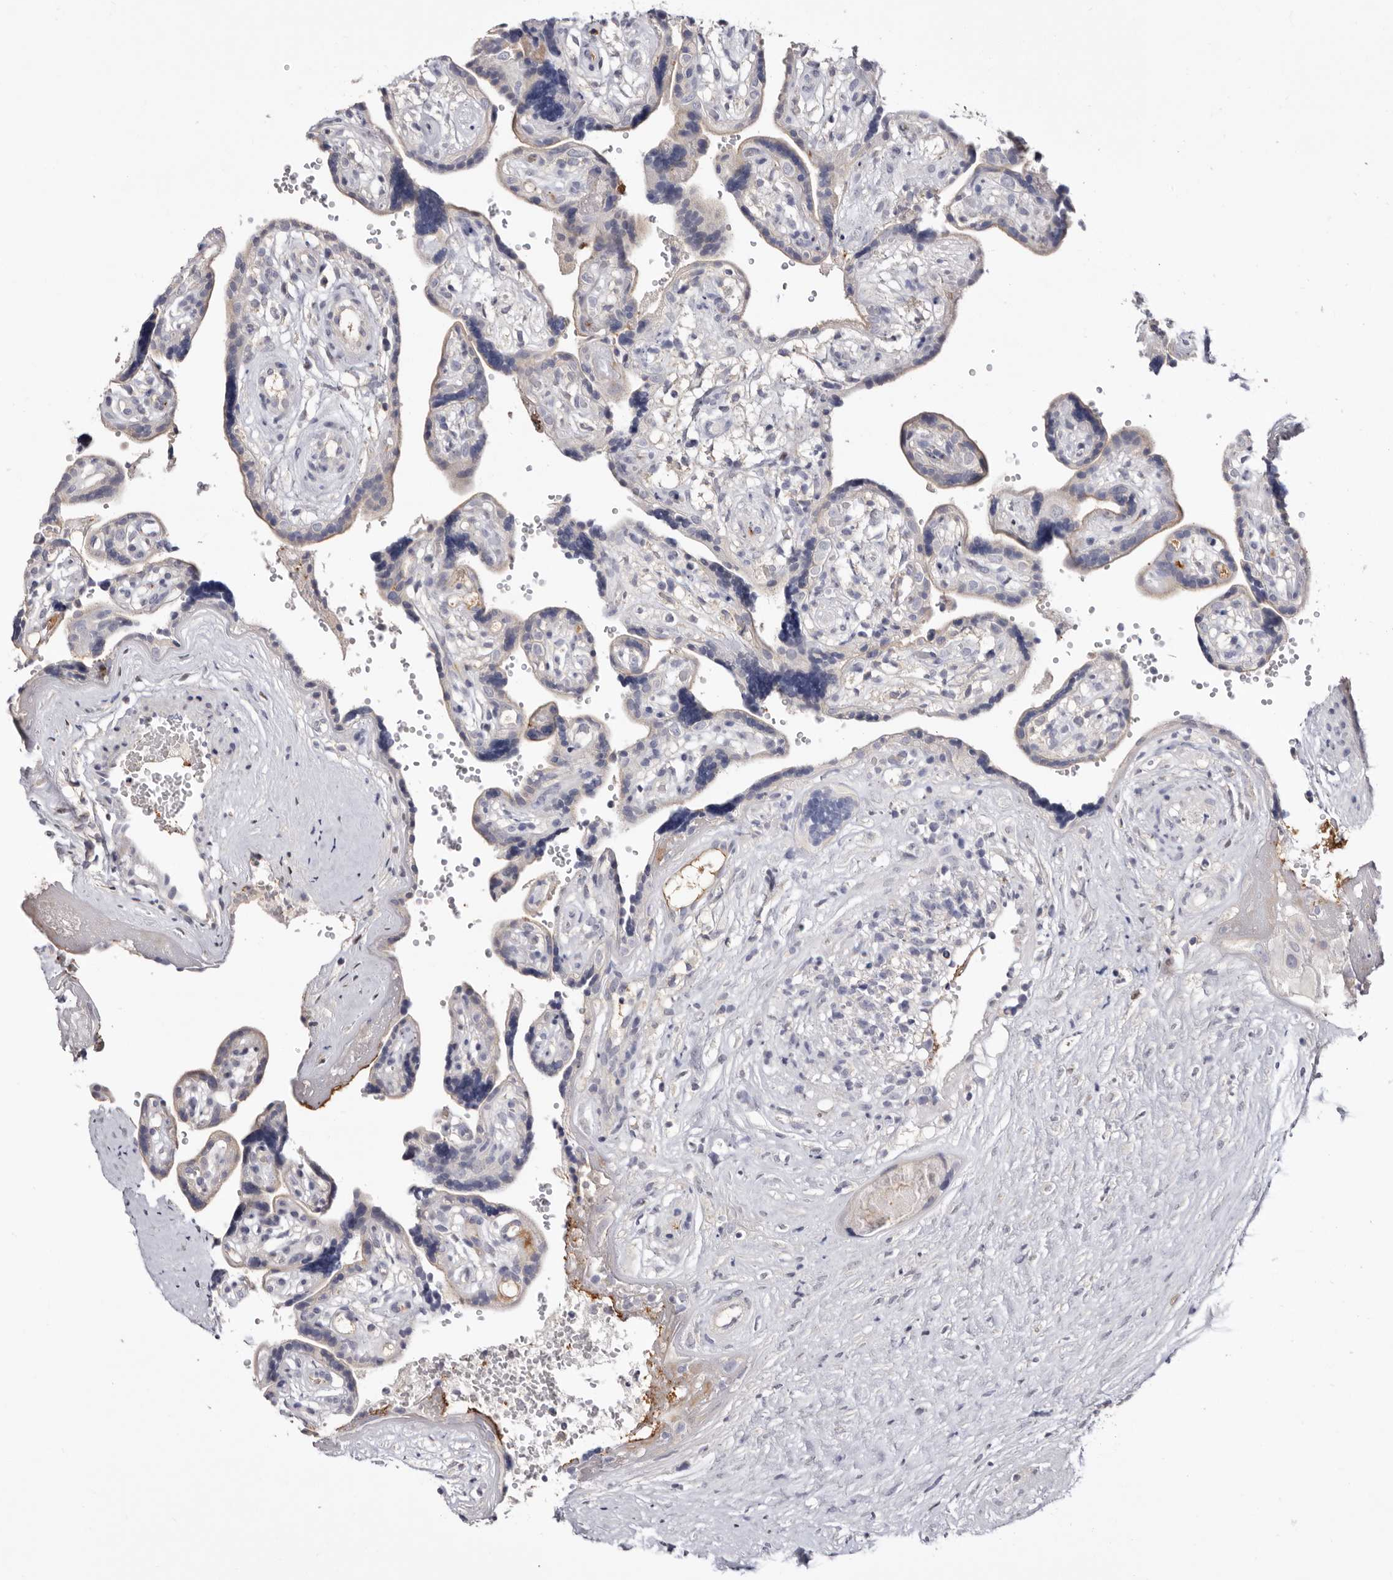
{"staining": {"intensity": "moderate", "quantity": "<25%", "location": "nuclear"}, "tissue": "placenta", "cell_type": "Decidual cells", "image_type": "normal", "snomed": [{"axis": "morphology", "description": "Normal tissue, NOS"}, {"axis": "topography", "description": "Placenta"}], "caption": "Protein staining of benign placenta displays moderate nuclear expression in approximately <25% of decidual cells.", "gene": "LMLN", "patient": {"sex": "female", "age": 30}}